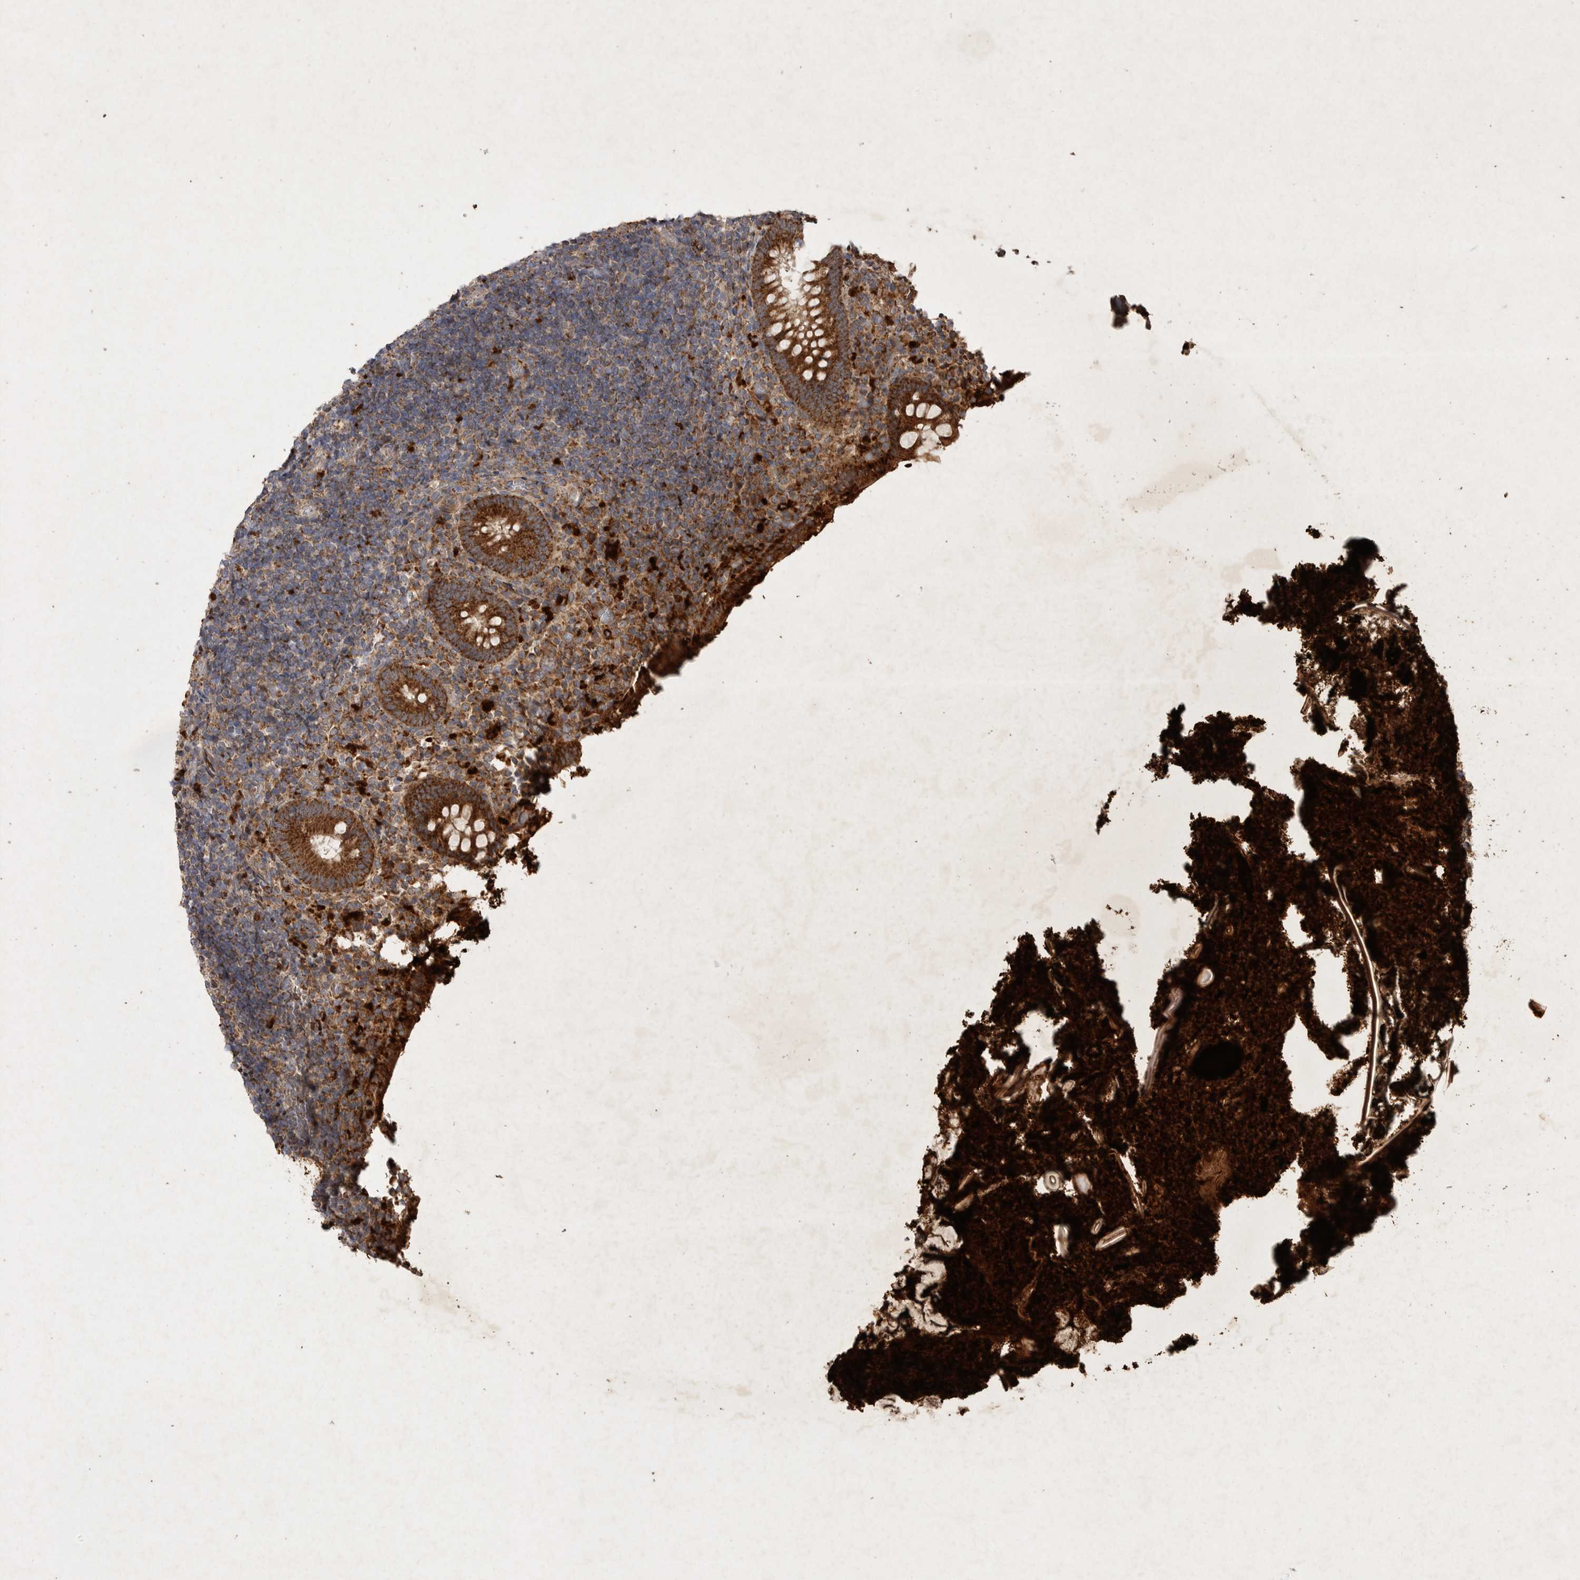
{"staining": {"intensity": "strong", "quantity": ">75%", "location": "cytoplasmic/membranous"}, "tissue": "appendix", "cell_type": "Glandular cells", "image_type": "normal", "snomed": [{"axis": "morphology", "description": "Normal tissue, NOS"}, {"axis": "topography", "description": "Appendix"}], "caption": "IHC image of normal appendix: appendix stained using immunohistochemistry (IHC) shows high levels of strong protein expression localized specifically in the cytoplasmic/membranous of glandular cells, appearing as a cytoplasmic/membranous brown color.", "gene": "MRPL41", "patient": {"sex": "female", "age": 17}}